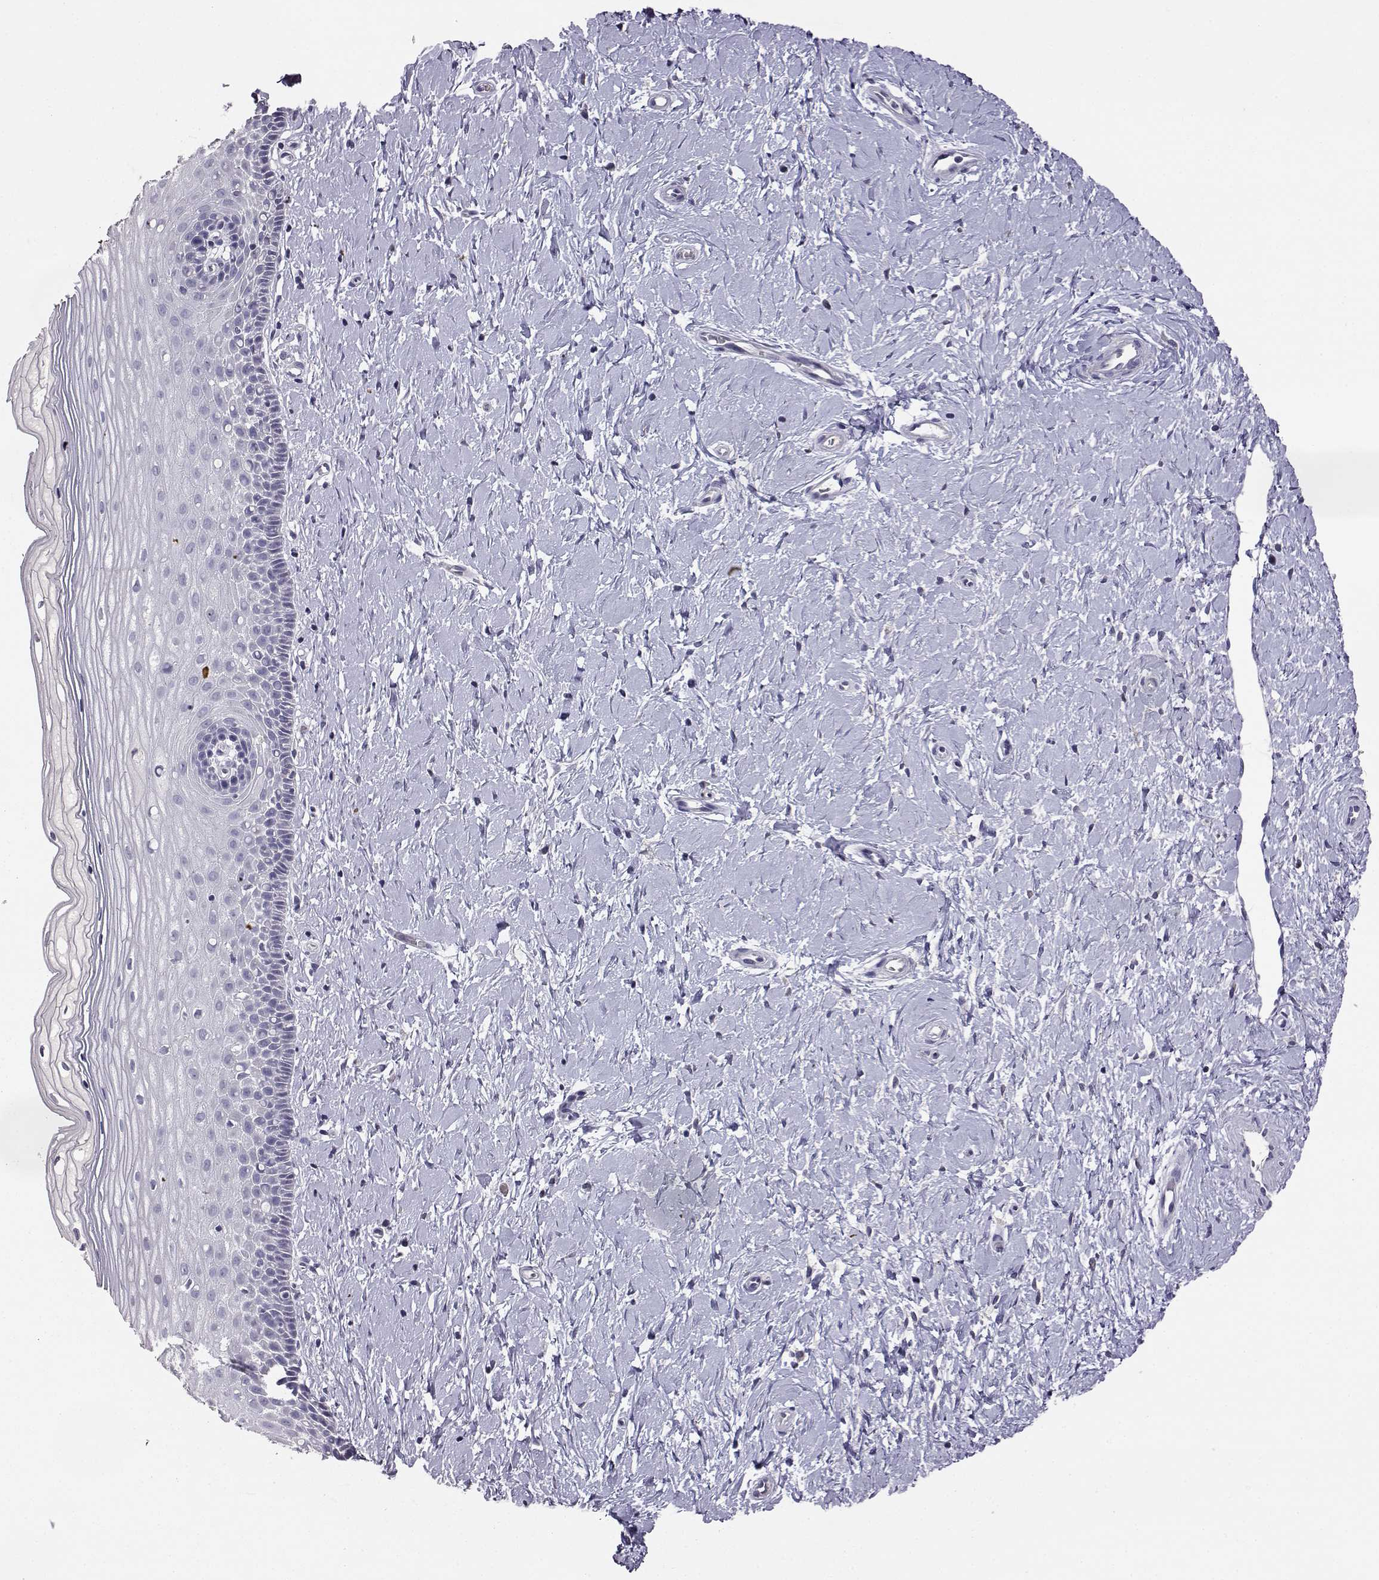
{"staining": {"intensity": "negative", "quantity": "none", "location": "none"}, "tissue": "cervix", "cell_type": "Glandular cells", "image_type": "normal", "snomed": [{"axis": "morphology", "description": "Normal tissue, NOS"}, {"axis": "topography", "description": "Cervix"}], "caption": "Immunohistochemical staining of unremarkable human cervix demonstrates no significant expression in glandular cells.", "gene": "AKR1B1", "patient": {"sex": "female", "age": 37}}